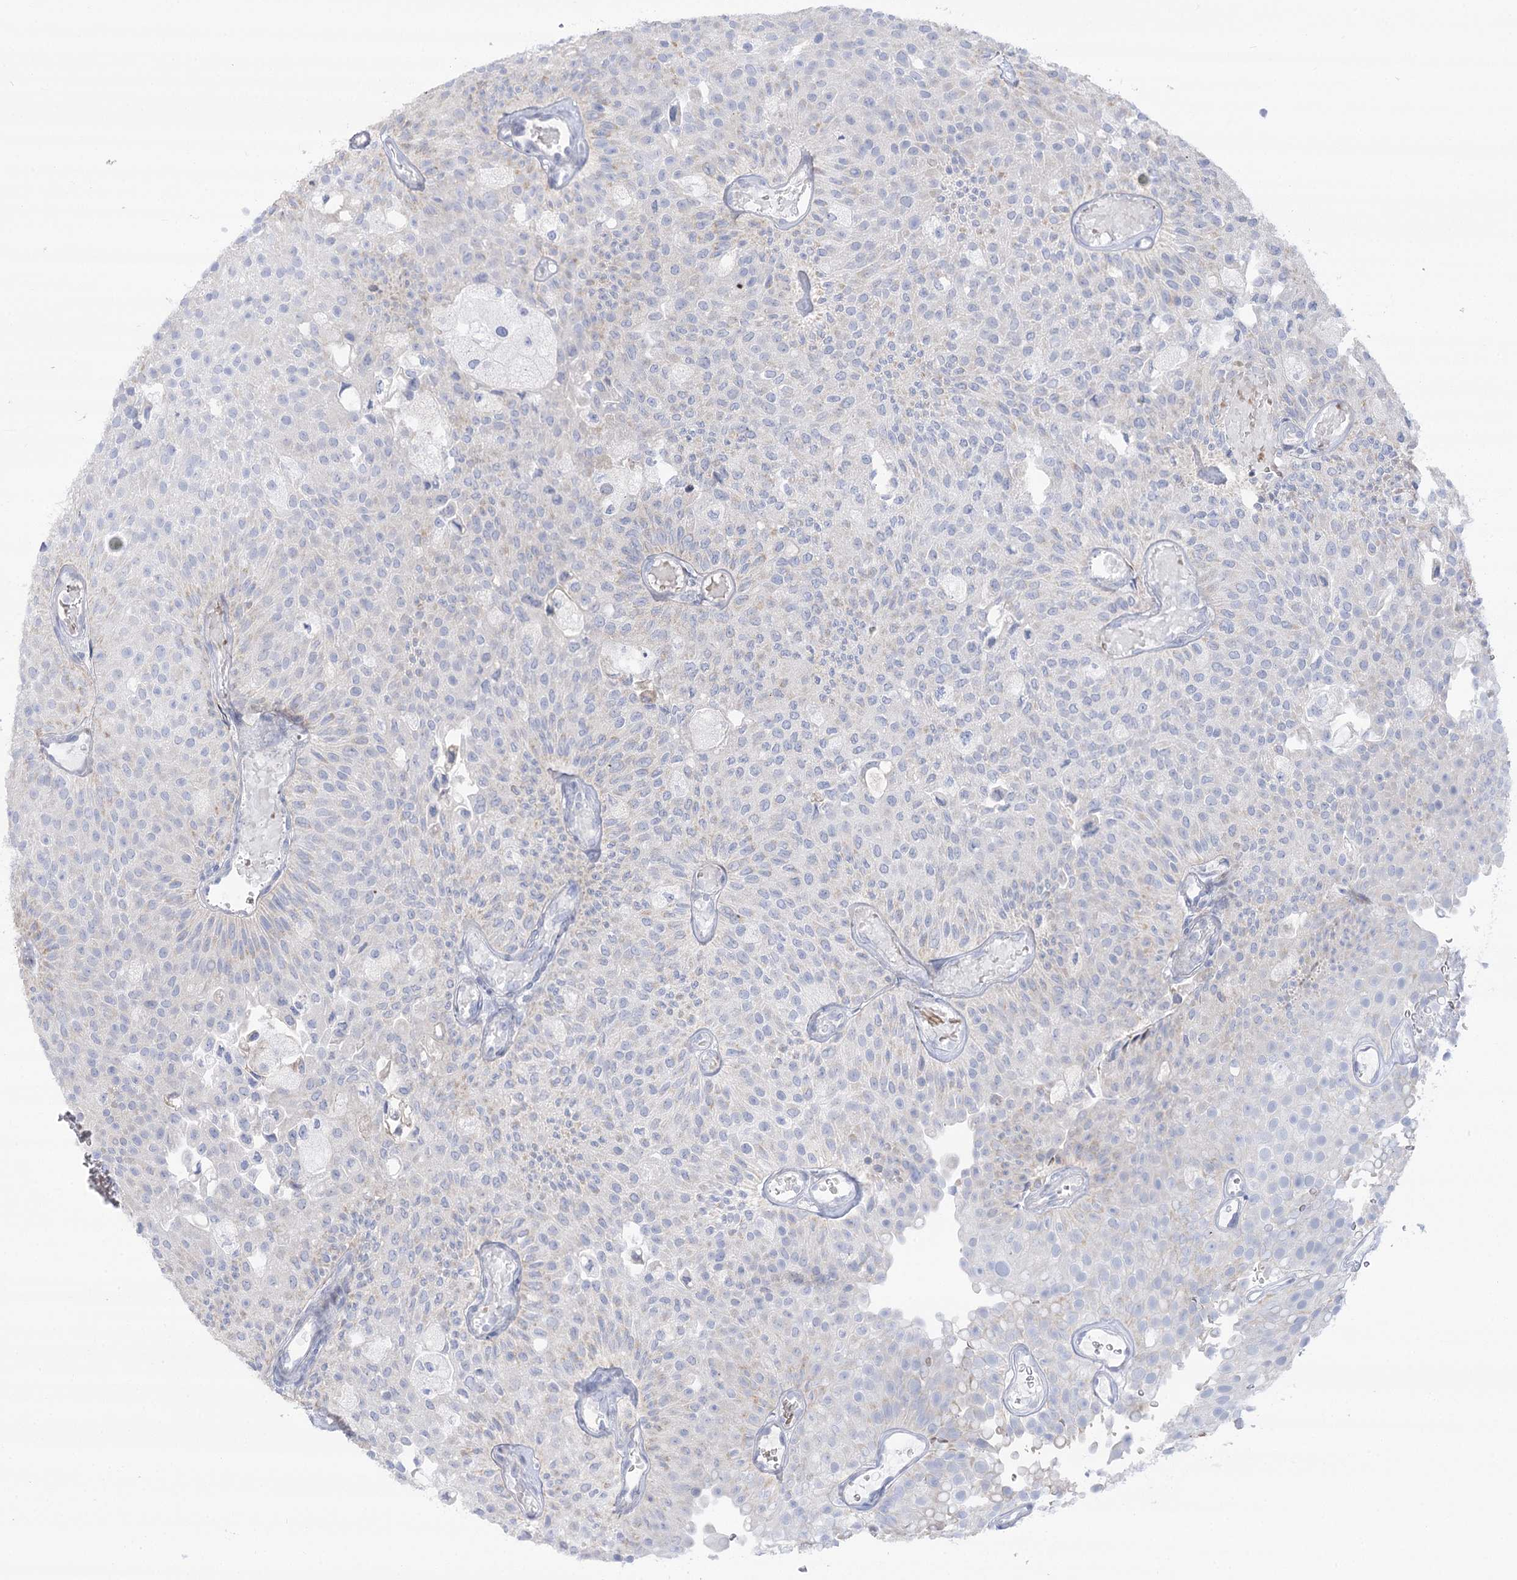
{"staining": {"intensity": "negative", "quantity": "none", "location": "none"}, "tissue": "urothelial cancer", "cell_type": "Tumor cells", "image_type": "cancer", "snomed": [{"axis": "morphology", "description": "Urothelial carcinoma, Low grade"}, {"axis": "topography", "description": "Urinary bladder"}], "caption": "Immunohistochemical staining of urothelial cancer shows no significant expression in tumor cells.", "gene": "SIAE", "patient": {"sex": "male", "age": 78}}